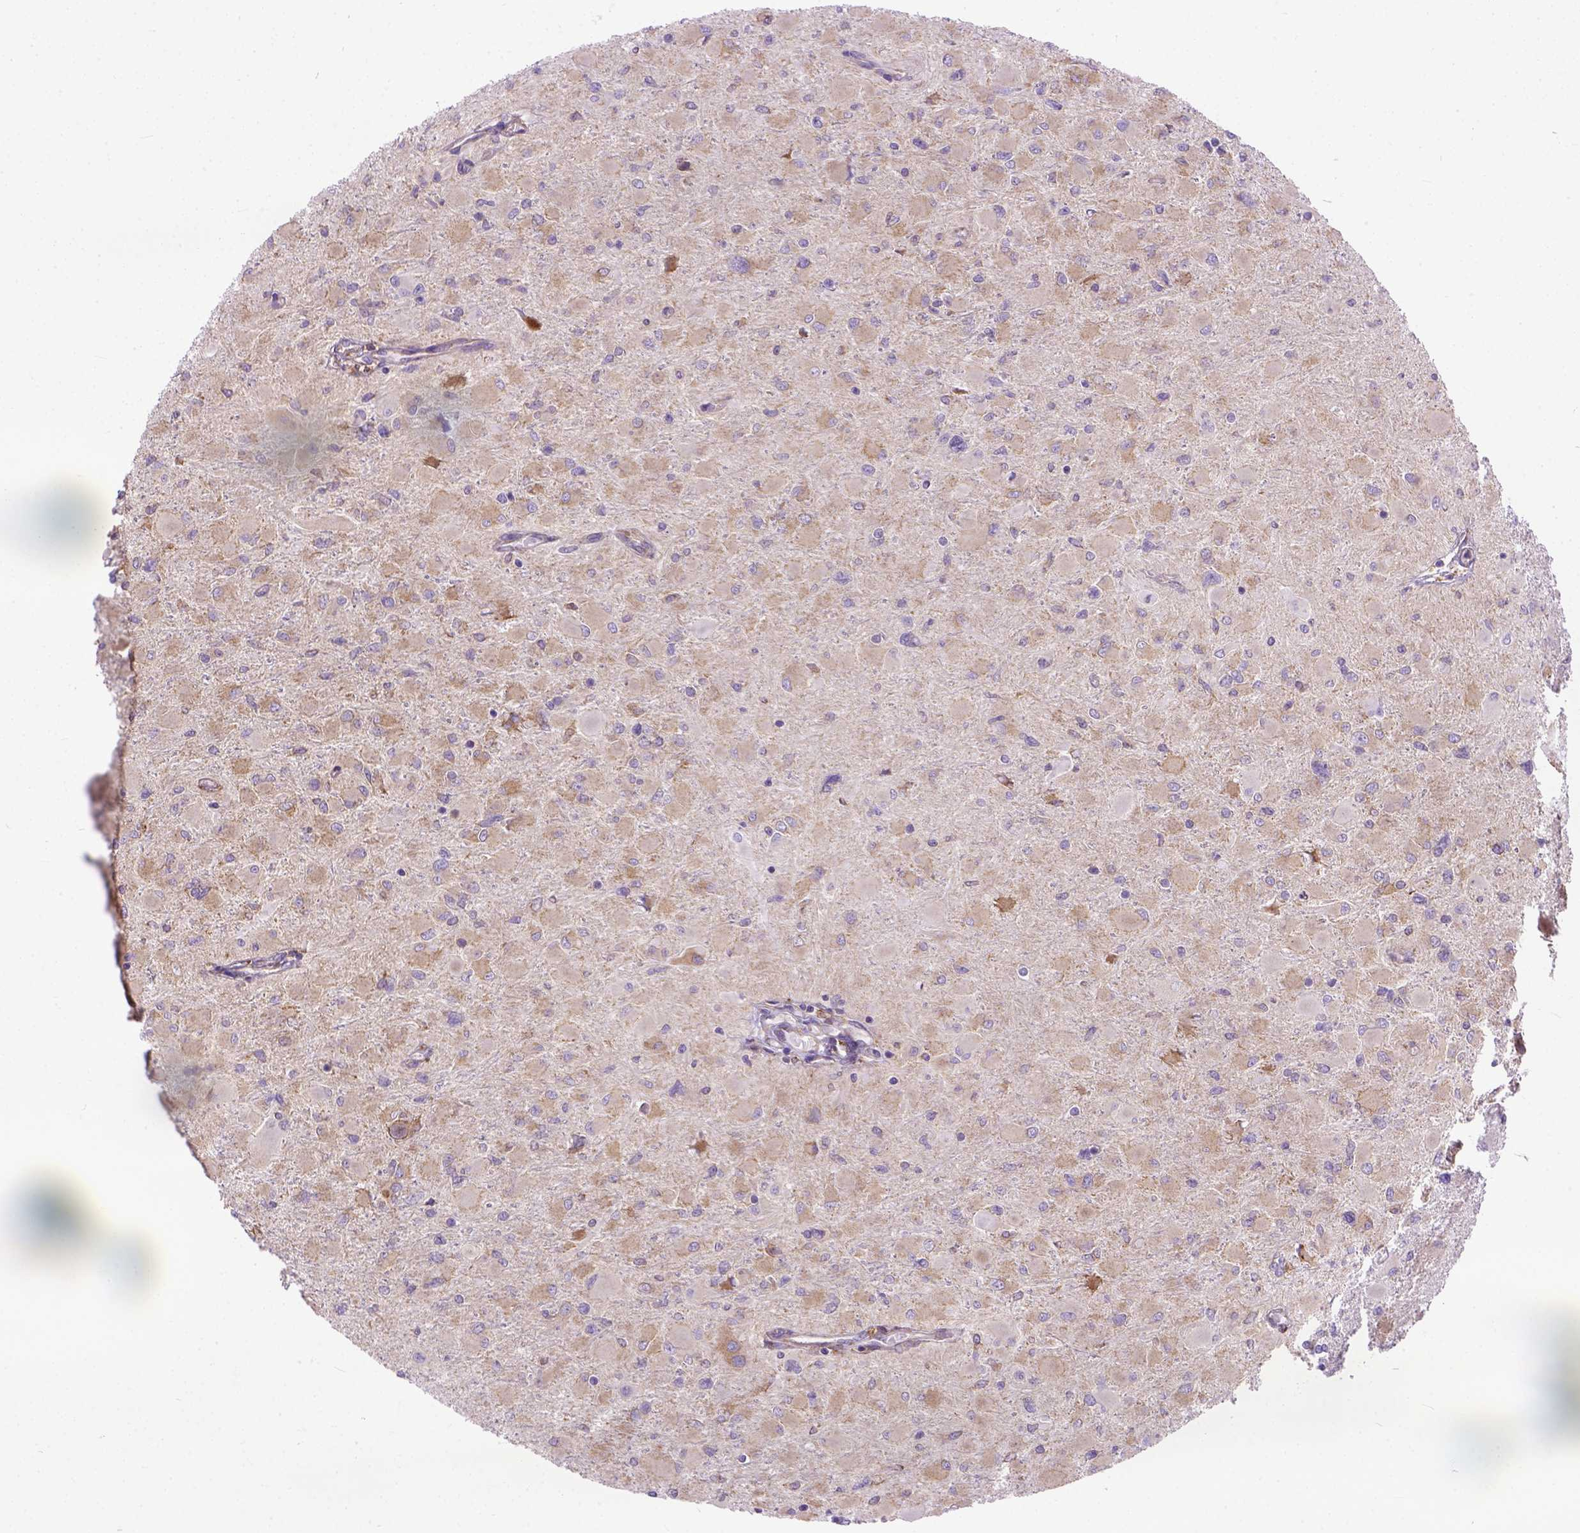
{"staining": {"intensity": "weak", "quantity": ">75%", "location": "cytoplasmic/membranous"}, "tissue": "glioma", "cell_type": "Tumor cells", "image_type": "cancer", "snomed": [{"axis": "morphology", "description": "Glioma, malignant, High grade"}, {"axis": "topography", "description": "Cerebral cortex"}], "caption": "Human malignant glioma (high-grade) stained with a brown dye demonstrates weak cytoplasmic/membranous positive positivity in approximately >75% of tumor cells.", "gene": "PLK4", "patient": {"sex": "female", "age": 36}}